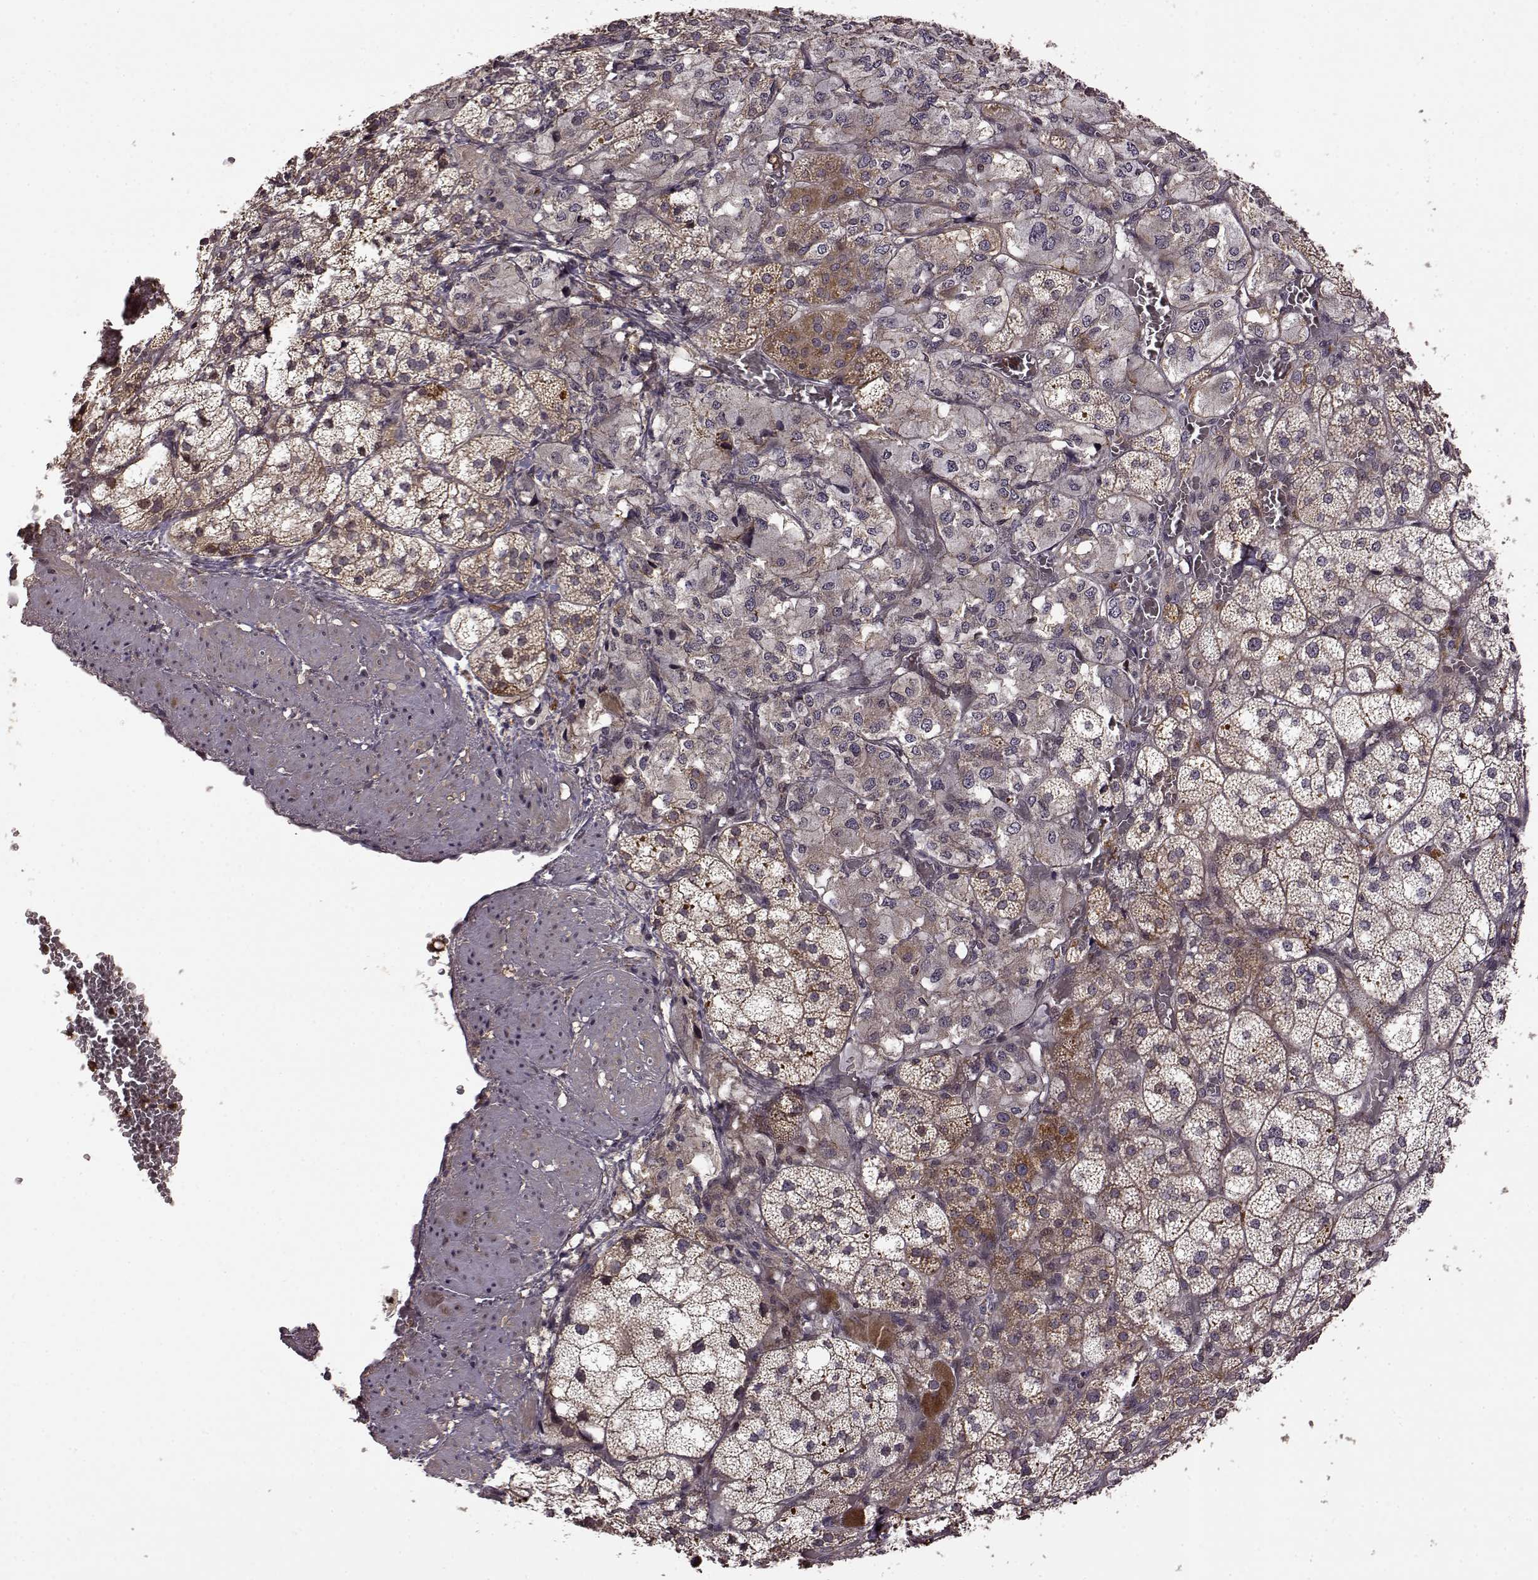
{"staining": {"intensity": "strong", "quantity": "<25%", "location": "cytoplasmic/membranous"}, "tissue": "adrenal gland", "cell_type": "Glandular cells", "image_type": "normal", "snomed": [{"axis": "morphology", "description": "Normal tissue, NOS"}, {"axis": "topography", "description": "Adrenal gland"}], "caption": "A histopathology image showing strong cytoplasmic/membranous positivity in about <25% of glandular cells in benign adrenal gland, as visualized by brown immunohistochemical staining.", "gene": "TRMU", "patient": {"sex": "female", "age": 60}}